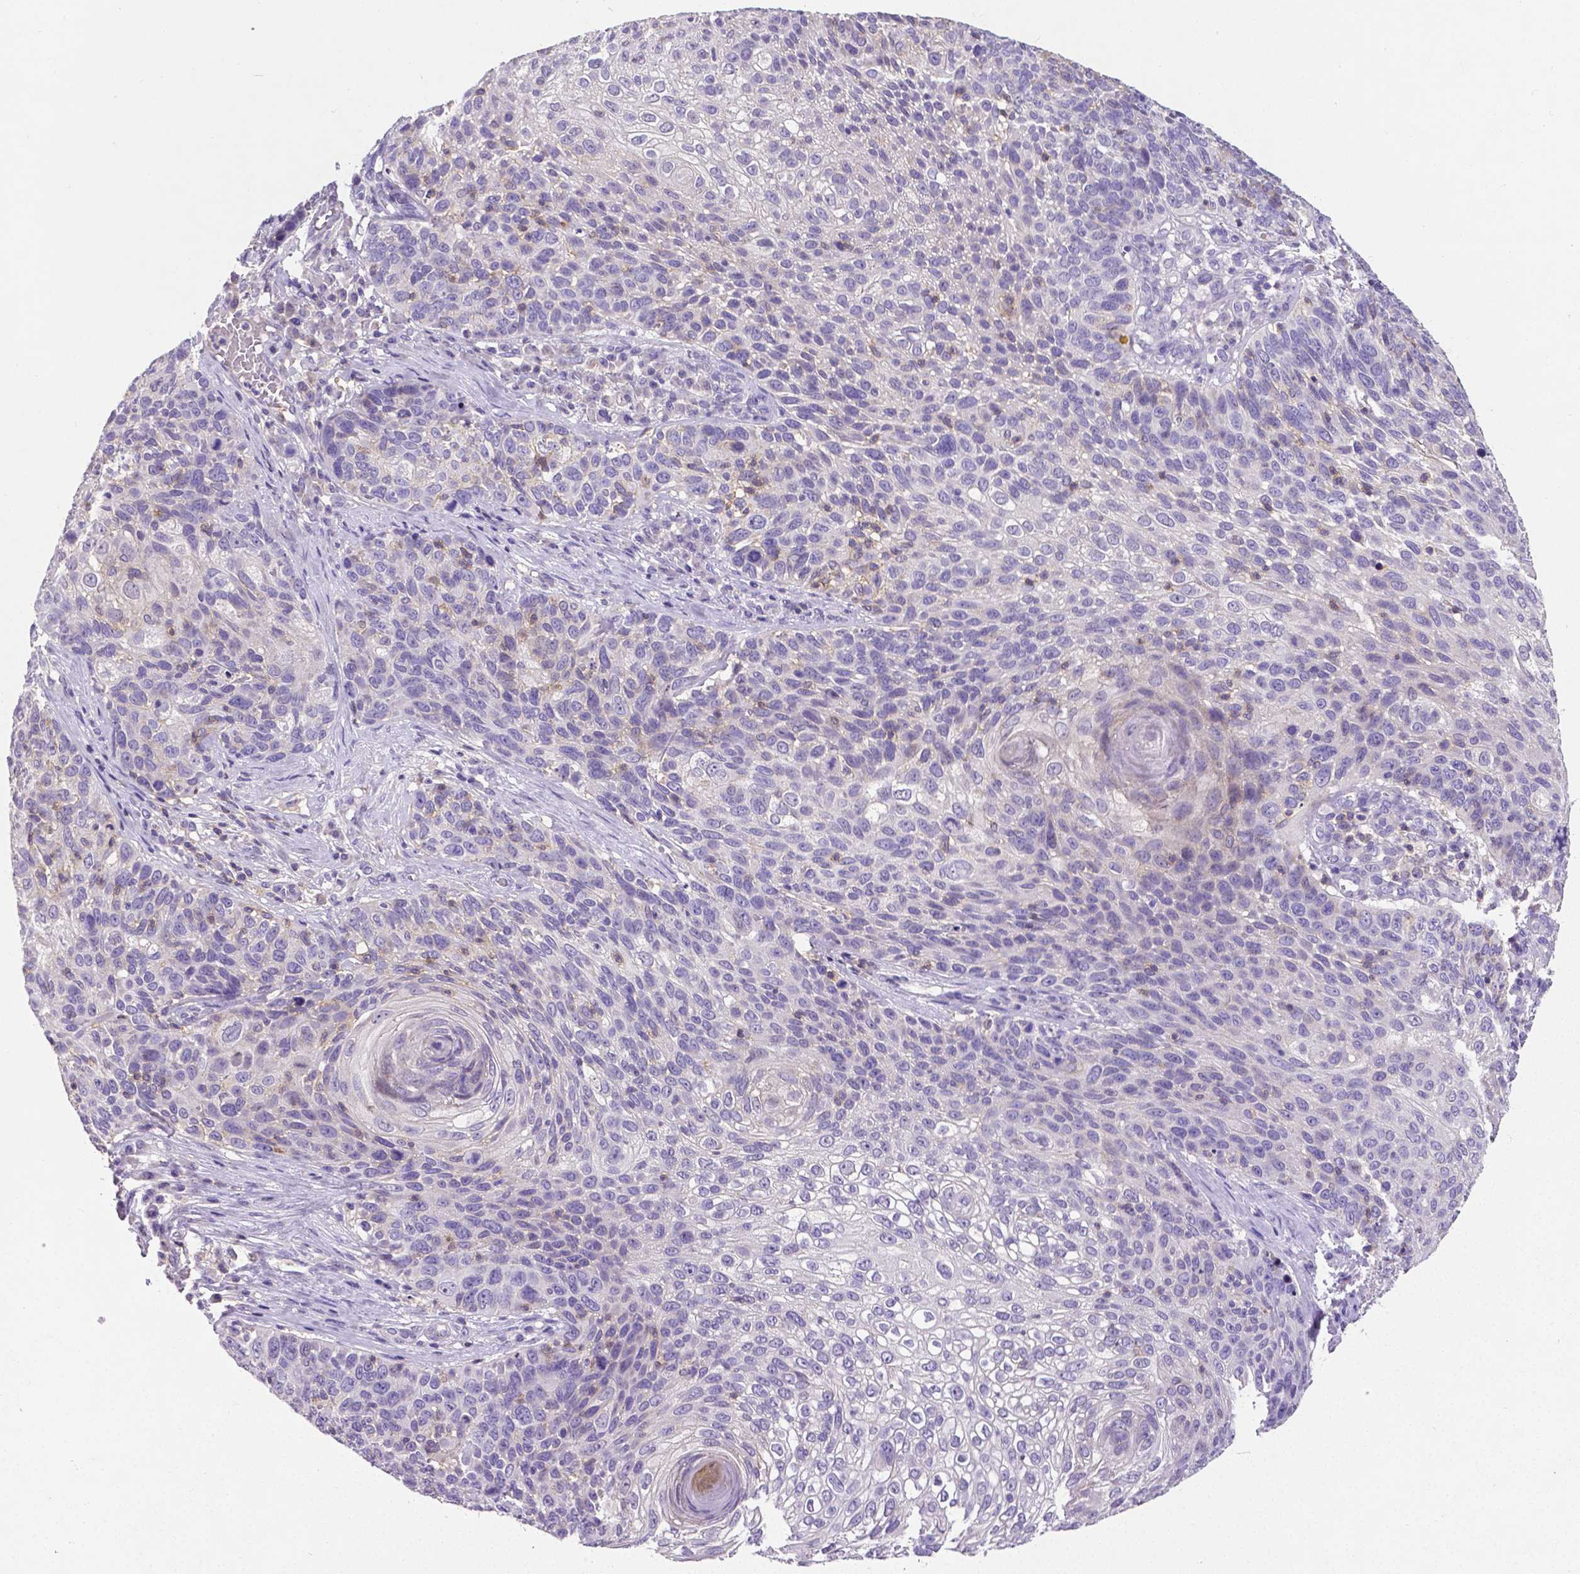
{"staining": {"intensity": "negative", "quantity": "none", "location": "none"}, "tissue": "skin cancer", "cell_type": "Tumor cells", "image_type": "cancer", "snomed": [{"axis": "morphology", "description": "Squamous cell carcinoma, NOS"}, {"axis": "topography", "description": "Skin"}], "caption": "Tumor cells show no significant protein staining in squamous cell carcinoma (skin).", "gene": "CD4", "patient": {"sex": "male", "age": 92}}